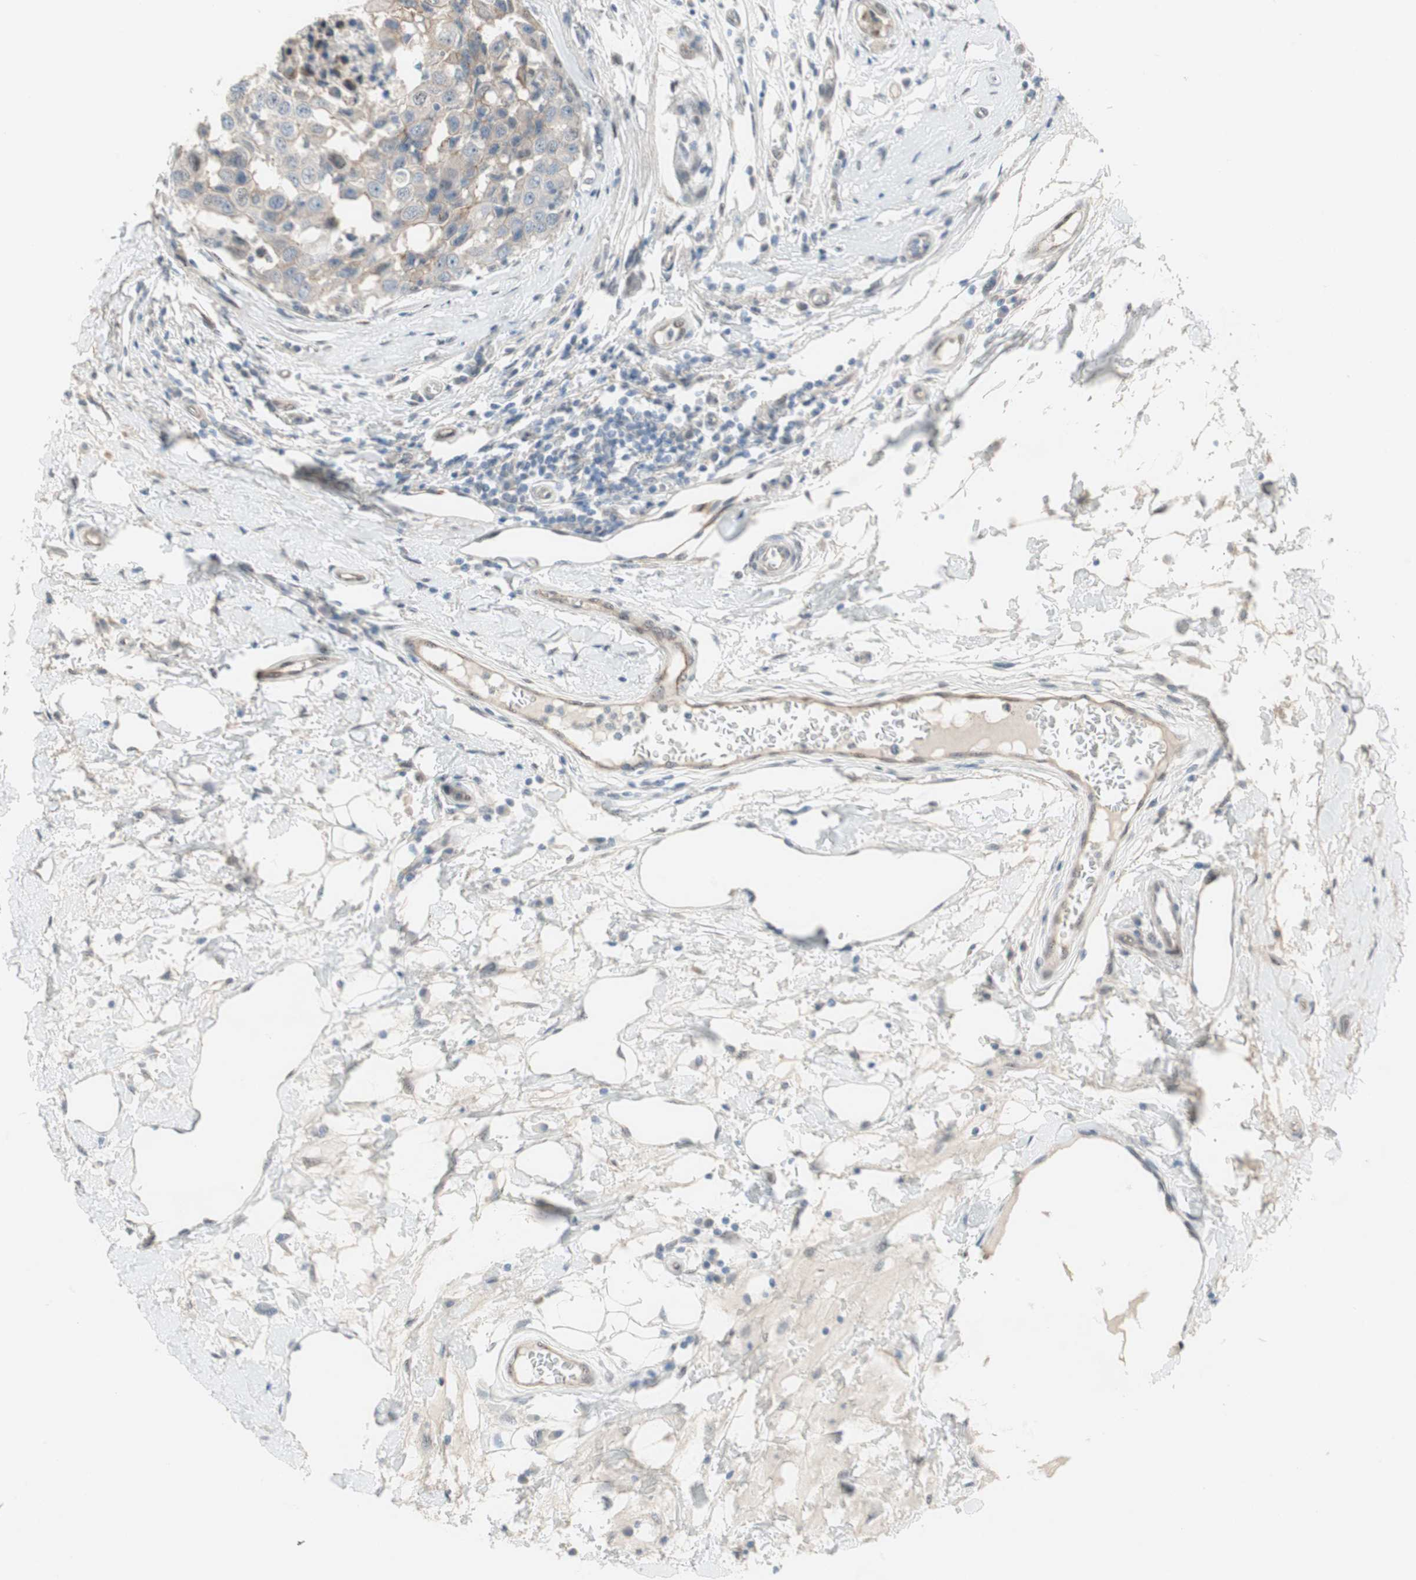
{"staining": {"intensity": "weak", "quantity": "25%-75%", "location": "cytoplasmic/membranous"}, "tissue": "breast cancer", "cell_type": "Tumor cells", "image_type": "cancer", "snomed": [{"axis": "morphology", "description": "Duct carcinoma"}, {"axis": "topography", "description": "Breast"}], "caption": "Immunohistochemical staining of human breast infiltrating ductal carcinoma demonstrates low levels of weak cytoplasmic/membranous staining in approximately 25%-75% of tumor cells.", "gene": "CAND2", "patient": {"sex": "female", "age": 27}}